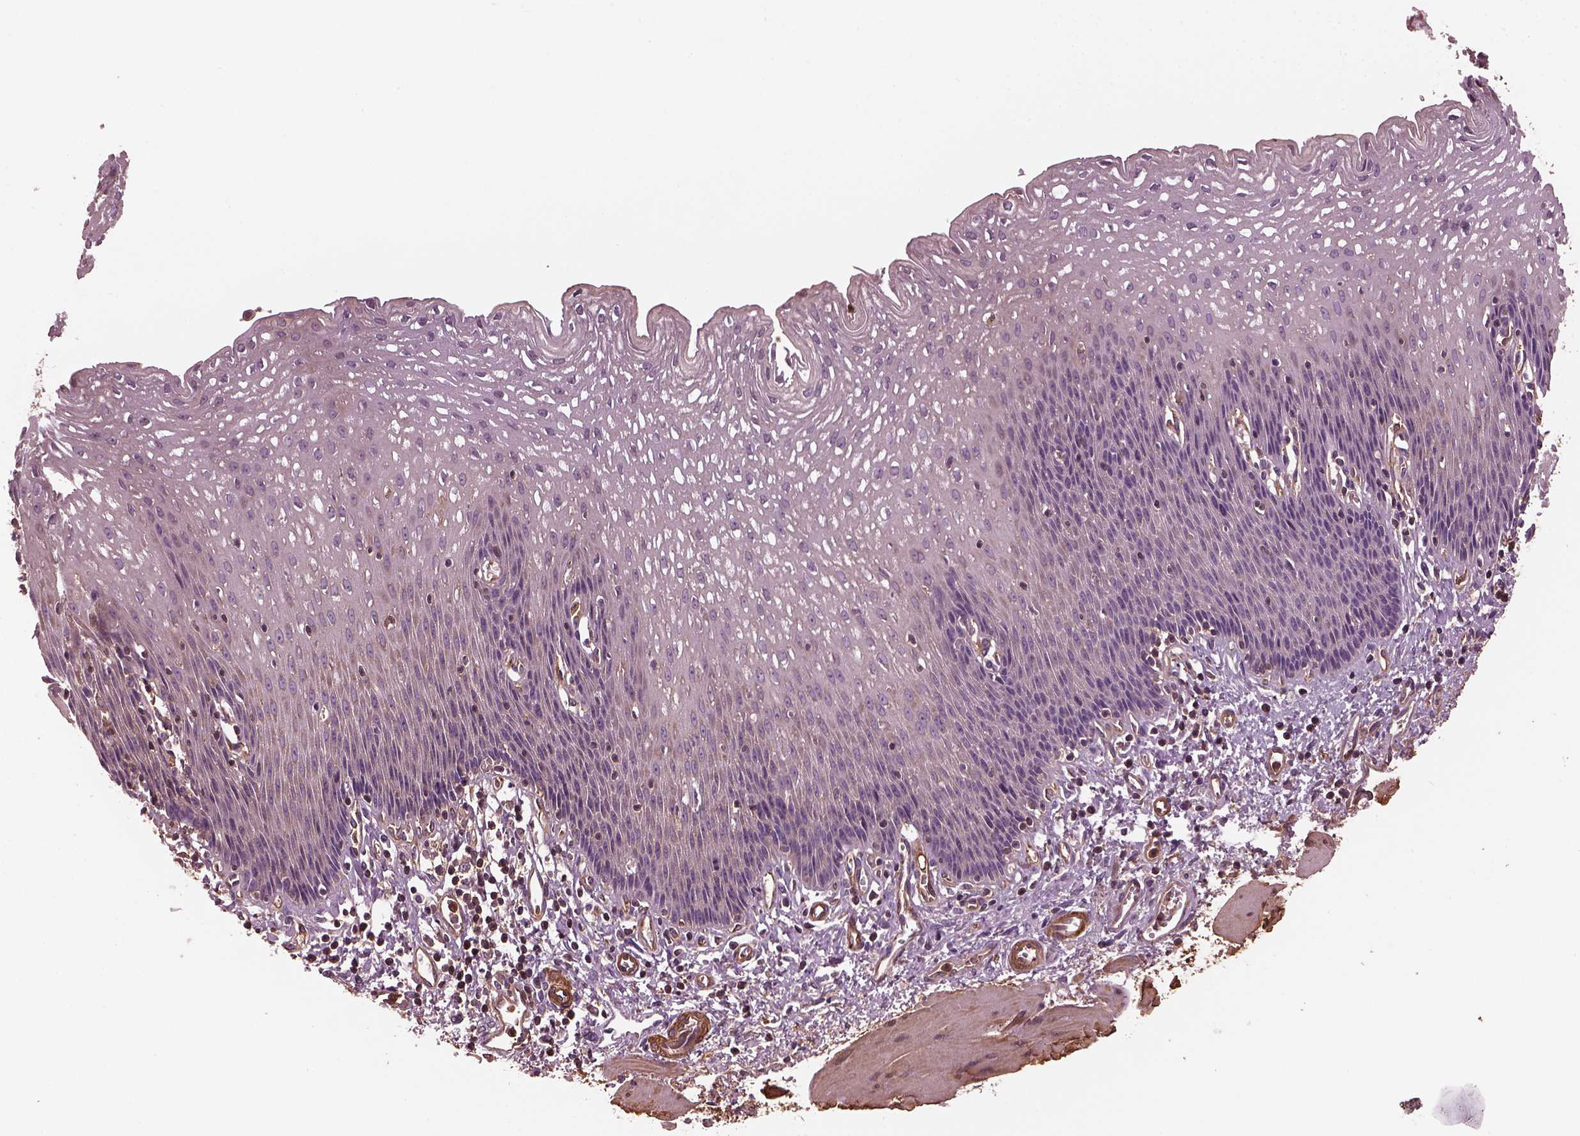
{"staining": {"intensity": "weak", "quantity": "25%-75%", "location": "cytoplasmic/membranous"}, "tissue": "esophagus", "cell_type": "Squamous epithelial cells", "image_type": "normal", "snomed": [{"axis": "morphology", "description": "Normal tissue, NOS"}, {"axis": "topography", "description": "Esophagus"}], "caption": "Protein expression analysis of unremarkable esophagus displays weak cytoplasmic/membranous expression in about 25%-75% of squamous epithelial cells. (Brightfield microscopy of DAB IHC at high magnification).", "gene": "MYL1", "patient": {"sex": "female", "age": 64}}